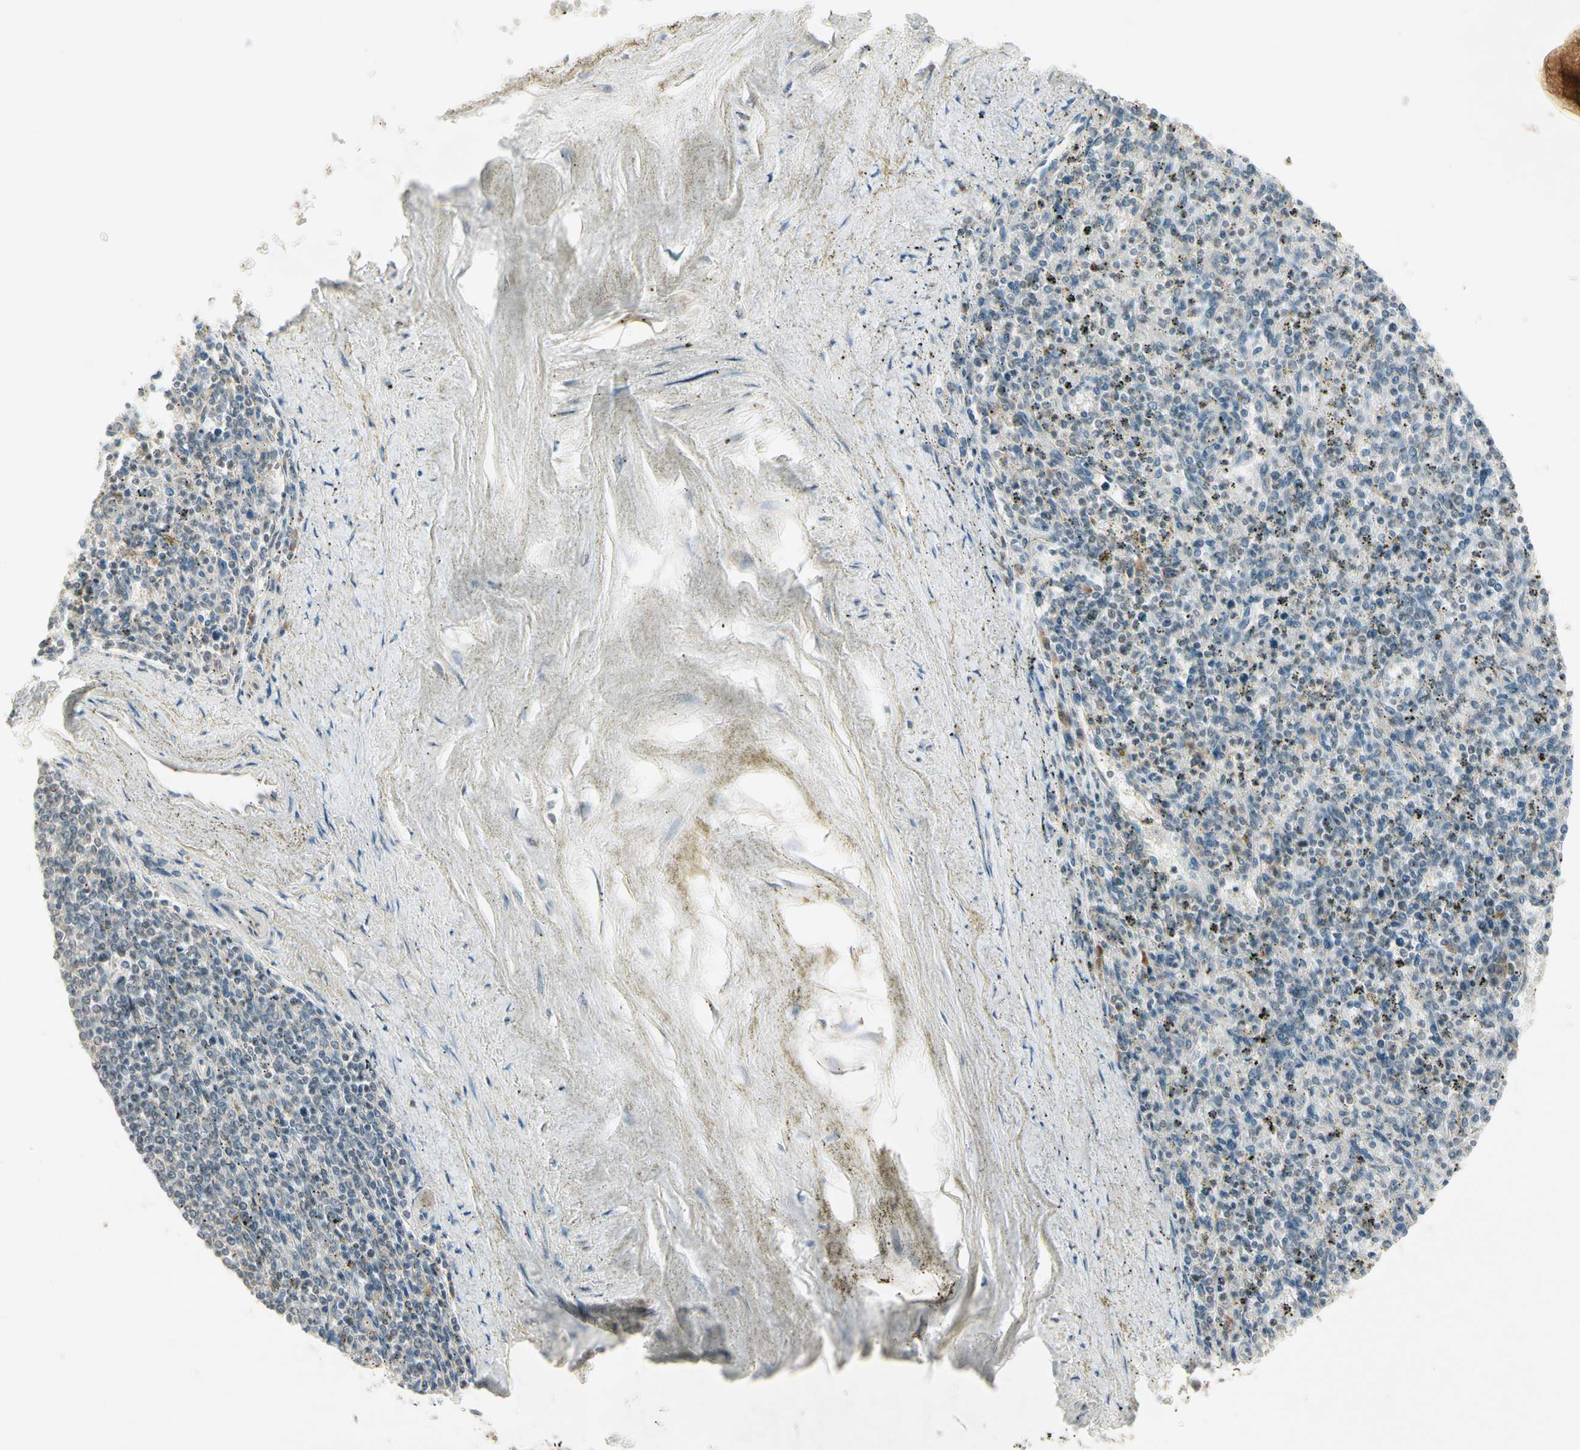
{"staining": {"intensity": "weak", "quantity": "<25%", "location": "cytoplasmic/membranous,nuclear"}, "tissue": "spleen", "cell_type": "Cells in red pulp", "image_type": "normal", "snomed": [{"axis": "morphology", "description": "Normal tissue, NOS"}, {"axis": "topography", "description": "Spleen"}], "caption": "A high-resolution image shows IHC staining of benign spleen, which displays no significant positivity in cells in red pulp. (DAB IHC visualized using brightfield microscopy, high magnification).", "gene": "ICAM5", "patient": {"sex": "male", "age": 72}}